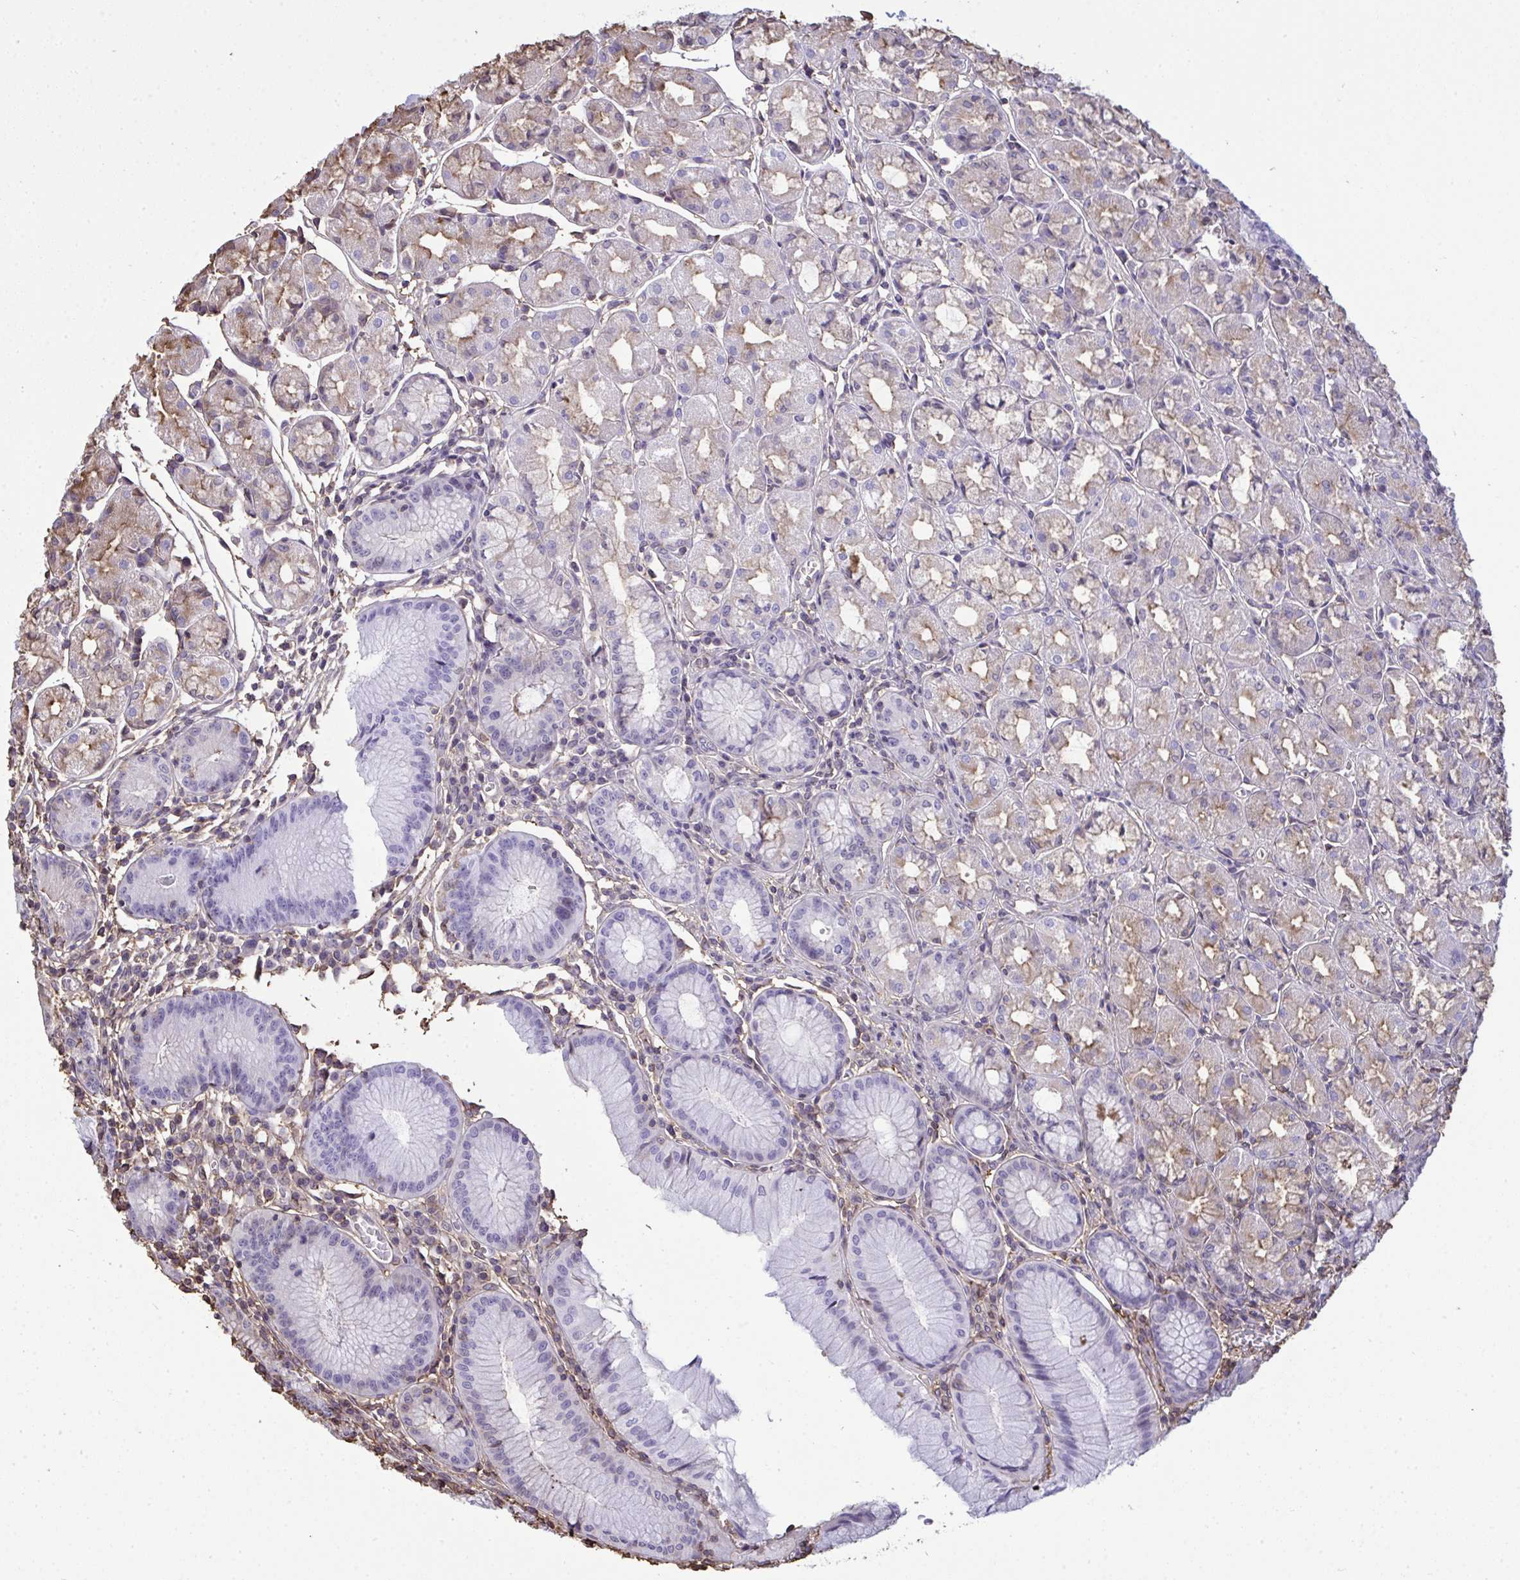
{"staining": {"intensity": "moderate", "quantity": "<25%", "location": "cytoplasmic/membranous"}, "tissue": "stomach", "cell_type": "Glandular cells", "image_type": "normal", "snomed": [{"axis": "morphology", "description": "Normal tissue, NOS"}, {"axis": "topography", "description": "Stomach"}], "caption": "Immunohistochemical staining of benign human stomach exhibits low levels of moderate cytoplasmic/membranous staining in about <25% of glandular cells. Immunohistochemistry stains the protein in brown and the nuclei are stained blue.", "gene": "ANXA5", "patient": {"sex": "male", "age": 55}}